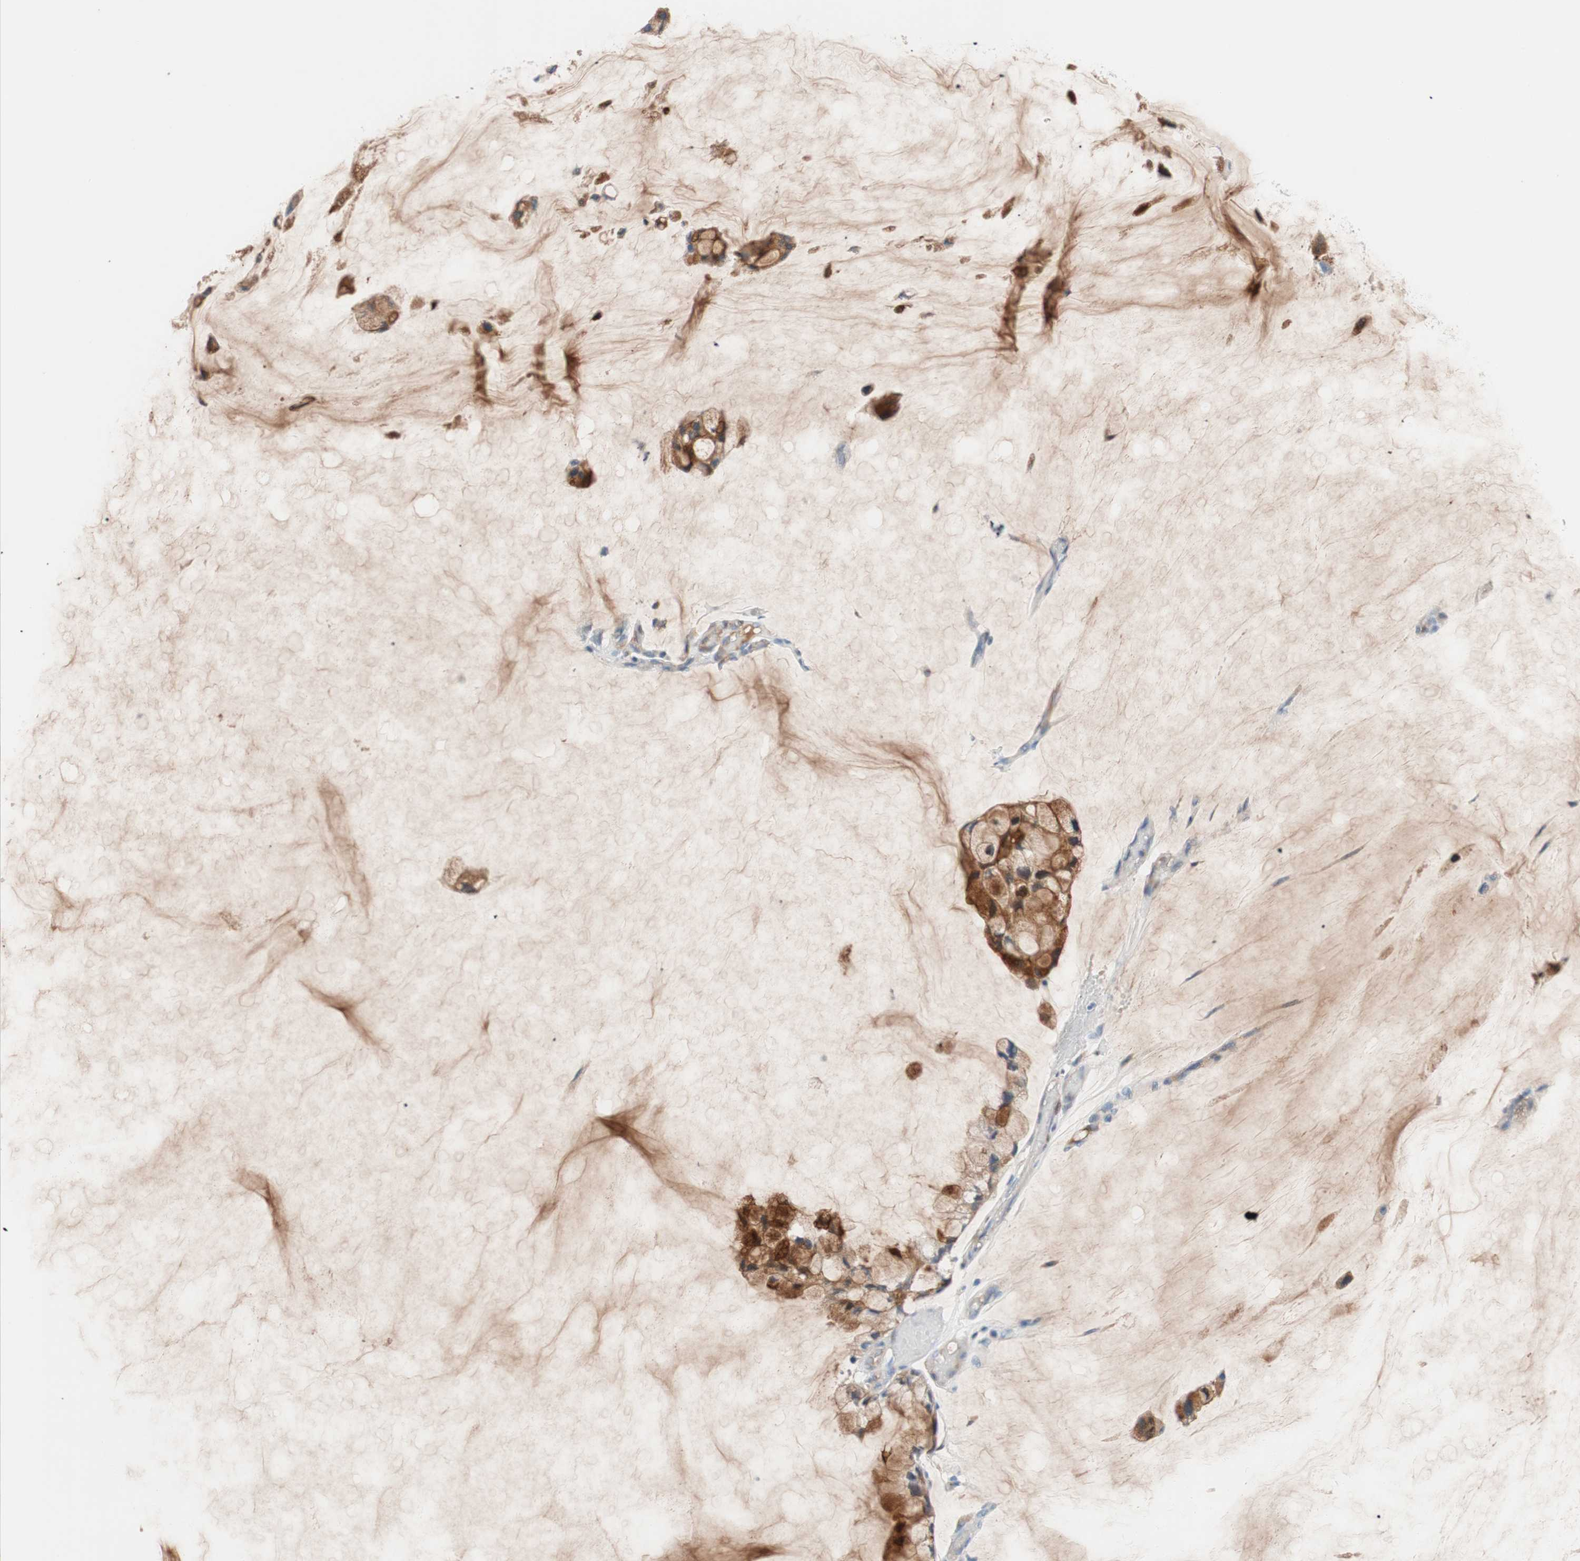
{"staining": {"intensity": "weak", "quantity": "<25%", "location": "cytoplasmic/membranous"}, "tissue": "ovarian cancer", "cell_type": "Tumor cells", "image_type": "cancer", "snomed": [{"axis": "morphology", "description": "Cystadenocarcinoma, mucinous, NOS"}, {"axis": "topography", "description": "Ovary"}], "caption": "A micrograph of ovarian cancer (mucinous cystadenocarcinoma) stained for a protein exhibits no brown staining in tumor cells.", "gene": "RBP4", "patient": {"sex": "female", "age": 39}}